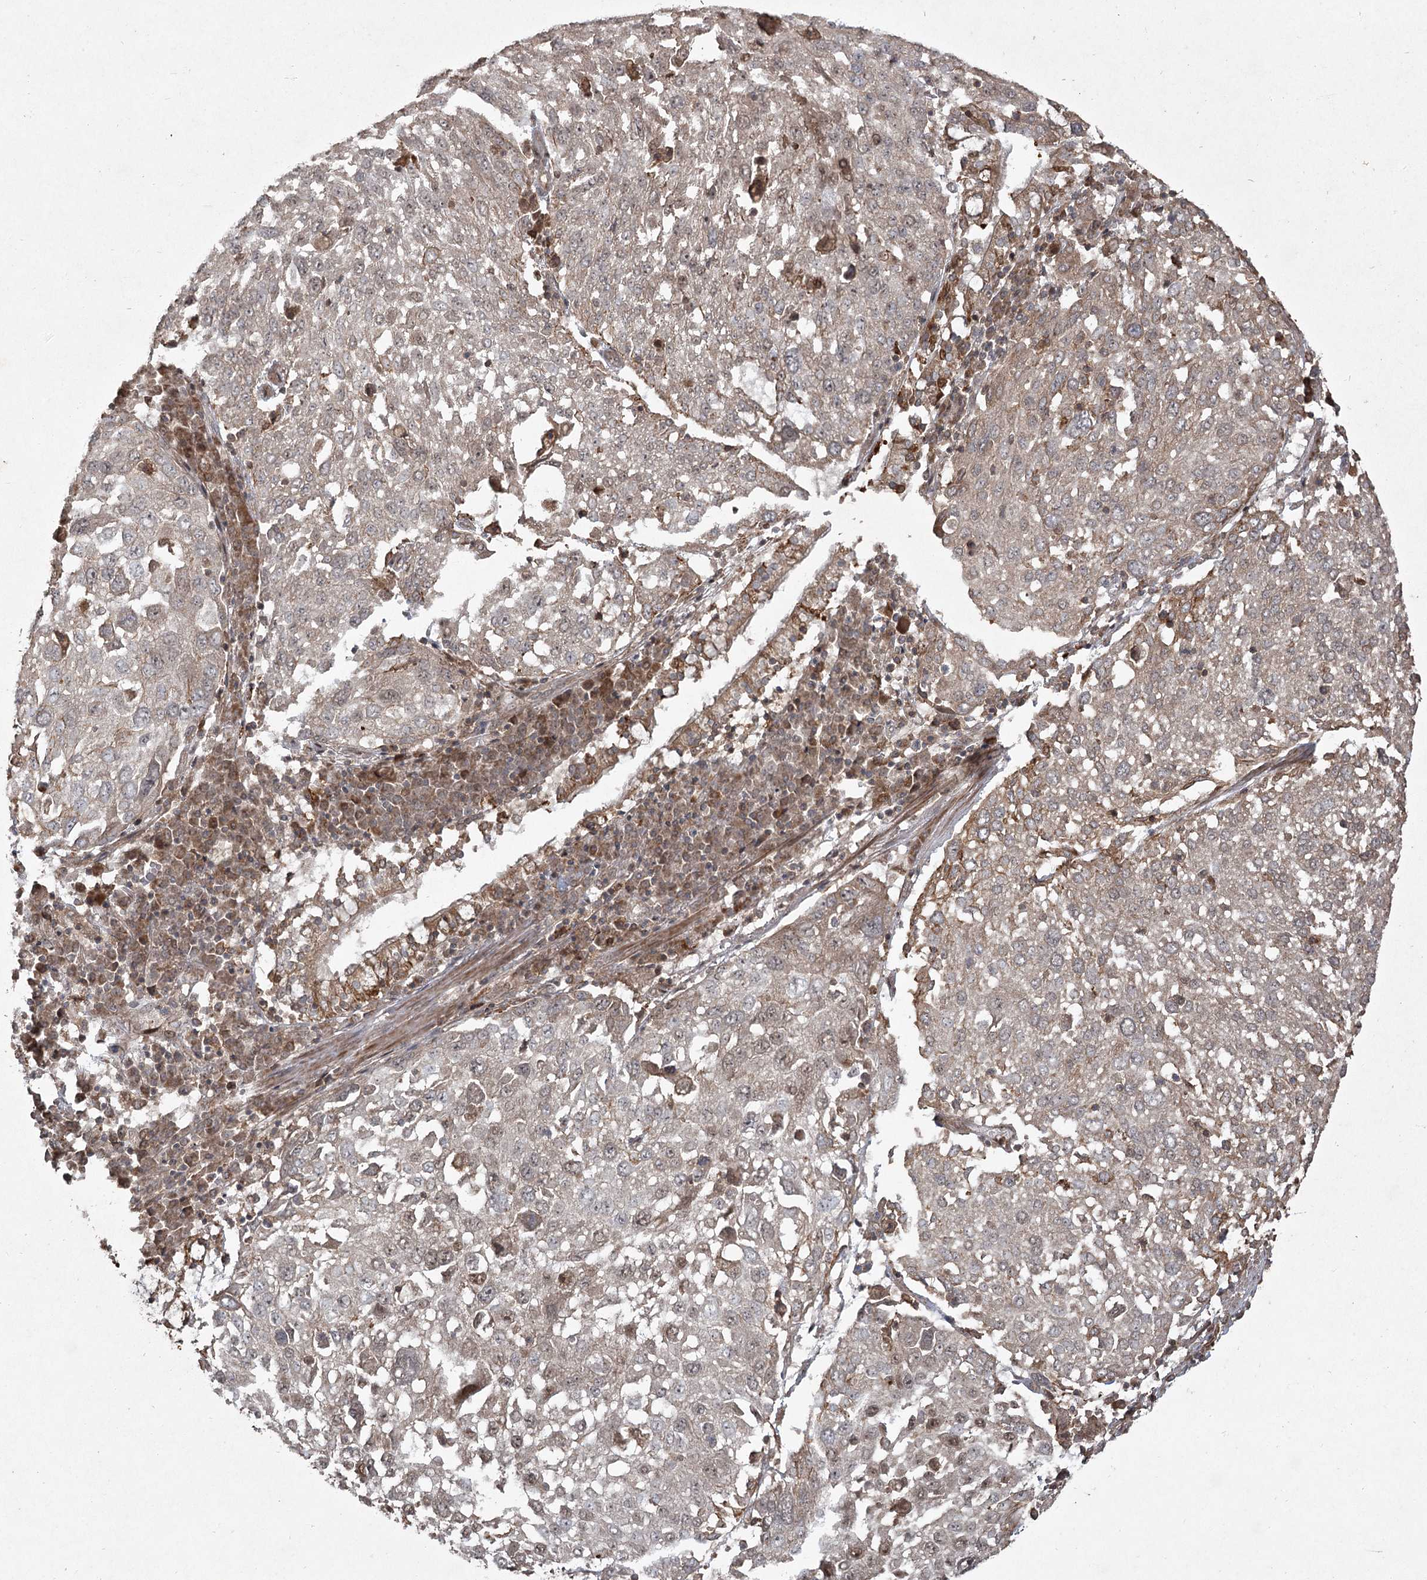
{"staining": {"intensity": "moderate", "quantity": "25%-75%", "location": "cytoplasmic/membranous"}, "tissue": "lung cancer", "cell_type": "Tumor cells", "image_type": "cancer", "snomed": [{"axis": "morphology", "description": "Squamous cell carcinoma, NOS"}, {"axis": "topography", "description": "Lung"}], "caption": "High-magnification brightfield microscopy of squamous cell carcinoma (lung) stained with DAB (3,3'-diaminobenzidine) (brown) and counterstained with hematoxylin (blue). tumor cells exhibit moderate cytoplasmic/membranous staining is seen in approximately25%-75% of cells. The staining was performed using DAB to visualize the protein expression in brown, while the nuclei were stained in blue with hematoxylin (Magnification: 20x).", "gene": "CPLANE1", "patient": {"sex": "male", "age": 65}}